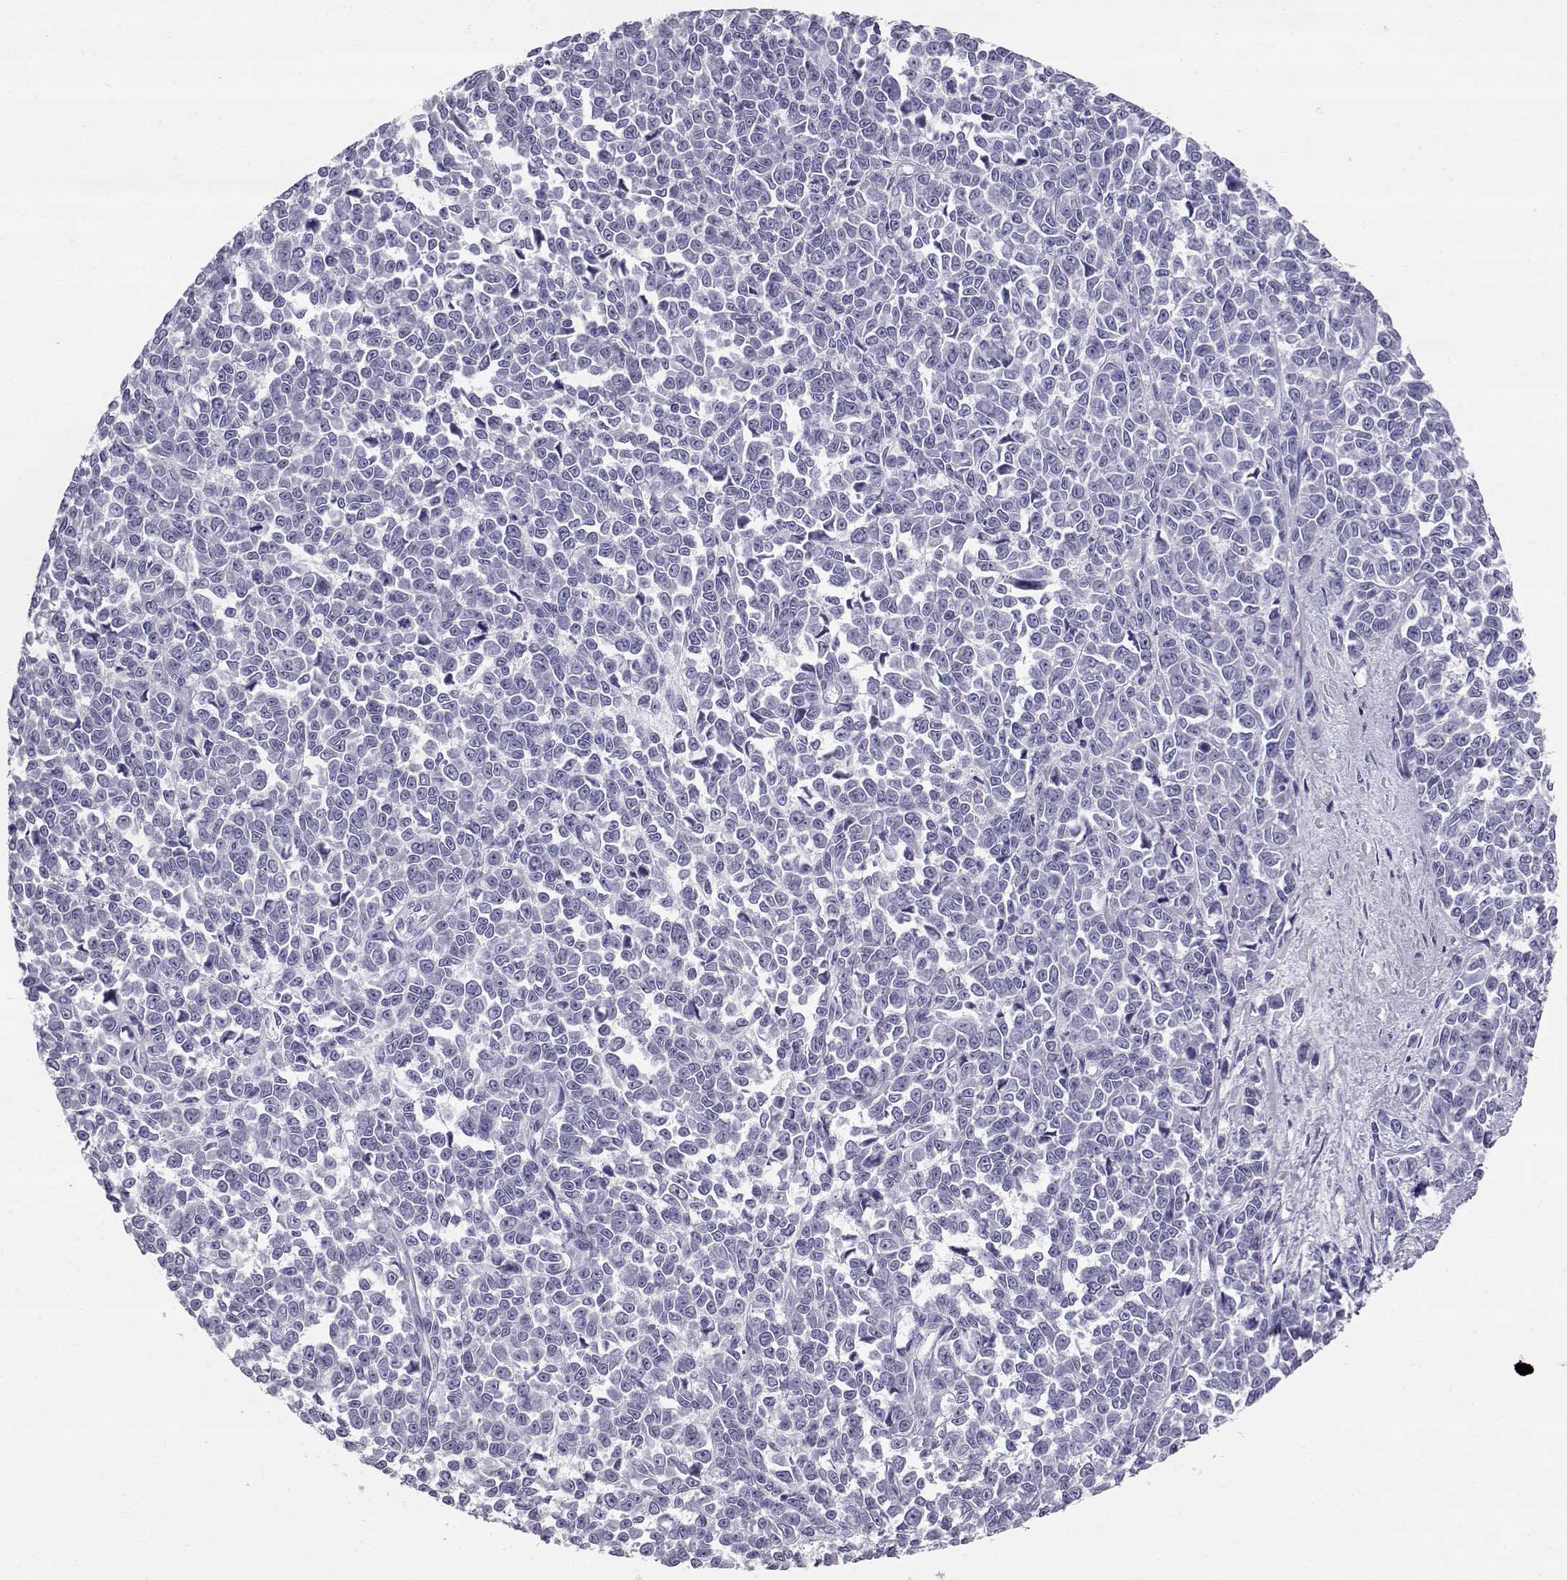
{"staining": {"intensity": "negative", "quantity": "none", "location": "none"}, "tissue": "melanoma", "cell_type": "Tumor cells", "image_type": "cancer", "snomed": [{"axis": "morphology", "description": "Malignant melanoma, NOS"}, {"axis": "topography", "description": "Skin"}], "caption": "Malignant melanoma was stained to show a protein in brown. There is no significant positivity in tumor cells. (DAB immunohistochemistry visualized using brightfield microscopy, high magnification).", "gene": "RD3", "patient": {"sex": "female", "age": 95}}